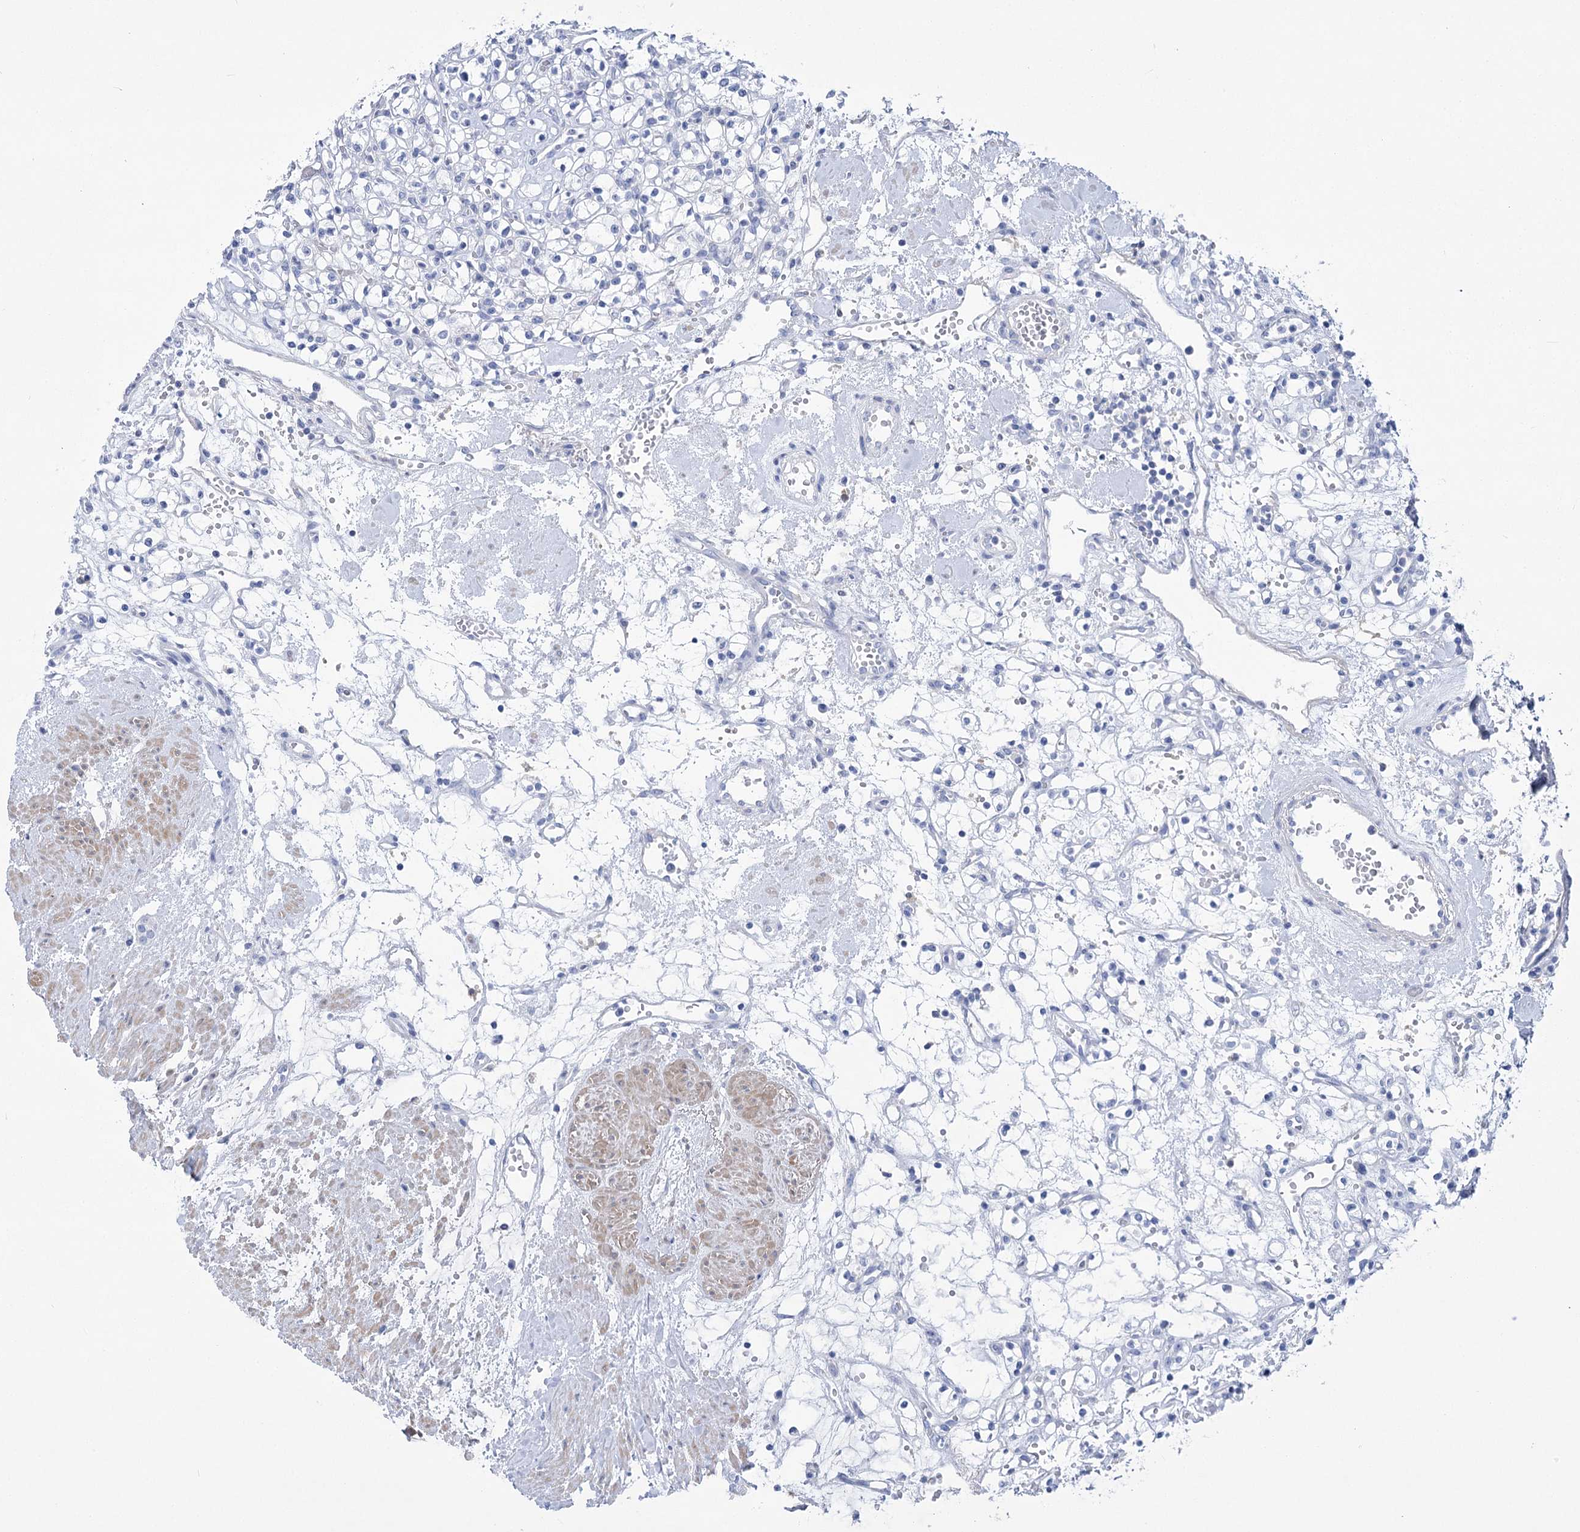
{"staining": {"intensity": "negative", "quantity": "none", "location": "none"}, "tissue": "renal cancer", "cell_type": "Tumor cells", "image_type": "cancer", "snomed": [{"axis": "morphology", "description": "Adenocarcinoma, NOS"}, {"axis": "topography", "description": "Kidney"}], "caption": "Renal cancer (adenocarcinoma) was stained to show a protein in brown. There is no significant positivity in tumor cells.", "gene": "PCDHA1", "patient": {"sex": "female", "age": 59}}